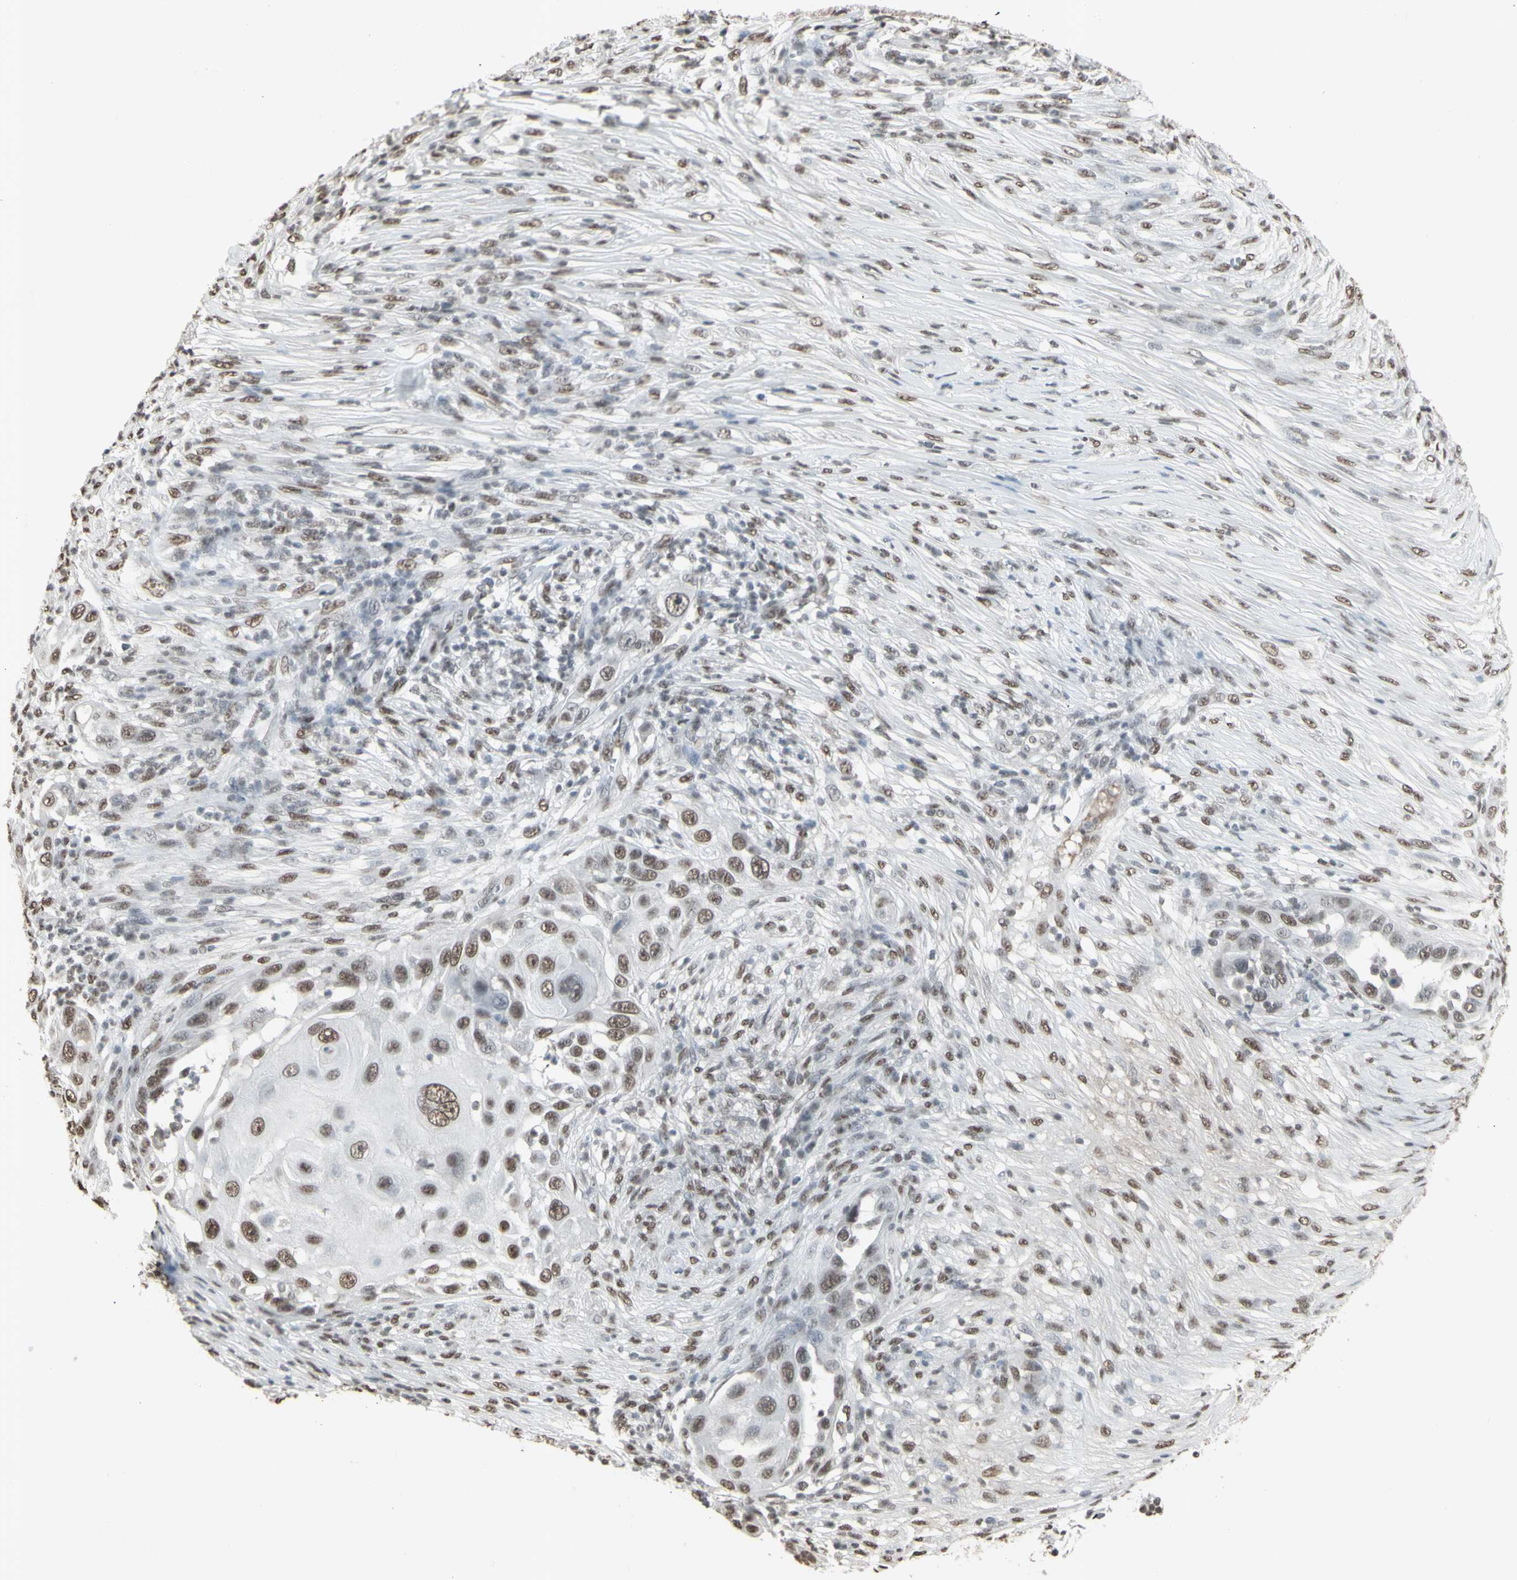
{"staining": {"intensity": "moderate", "quantity": ">75%", "location": "nuclear"}, "tissue": "skin cancer", "cell_type": "Tumor cells", "image_type": "cancer", "snomed": [{"axis": "morphology", "description": "Squamous cell carcinoma, NOS"}, {"axis": "topography", "description": "Skin"}], "caption": "Brown immunohistochemical staining in skin squamous cell carcinoma demonstrates moderate nuclear positivity in approximately >75% of tumor cells.", "gene": "TRIM28", "patient": {"sex": "female", "age": 44}}